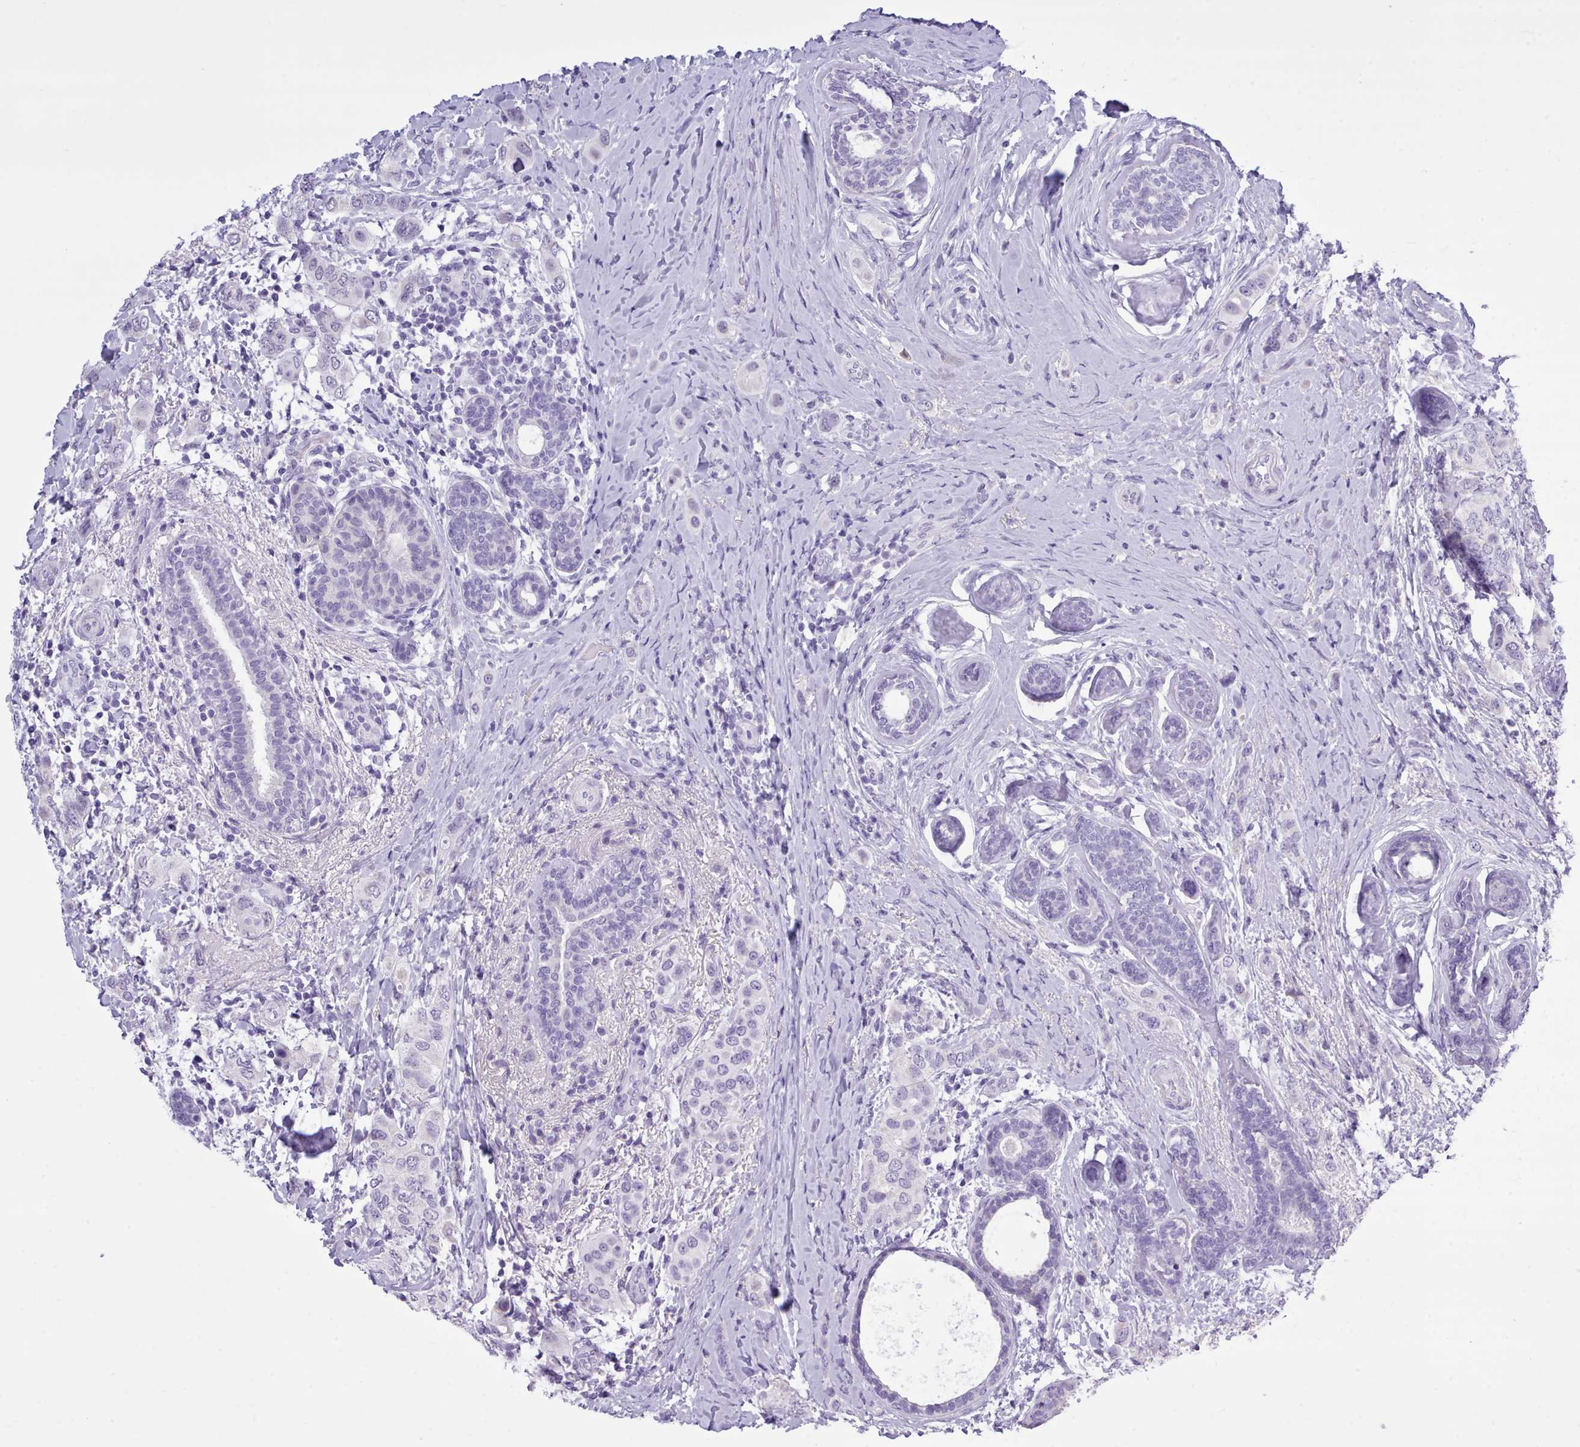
{"staining": {"intensity": "negative", "quantity": "none", "location": "none"}, "tissue": "breast cancer", "cell_type": "Tumor cells", "image_type": "cancer", "snomed": [{"axis": "morphology", "description": "Lobular carcinoma"}, {"axis": "topography", "description": "Breast"}], "caption": "Tumor cells show no significant expression in lobular carcinoma (breast). (DAB immunohistochemistry, high magnification).", "gene": "FBXO48", "patient": {"sex": "female", "age": 51}}